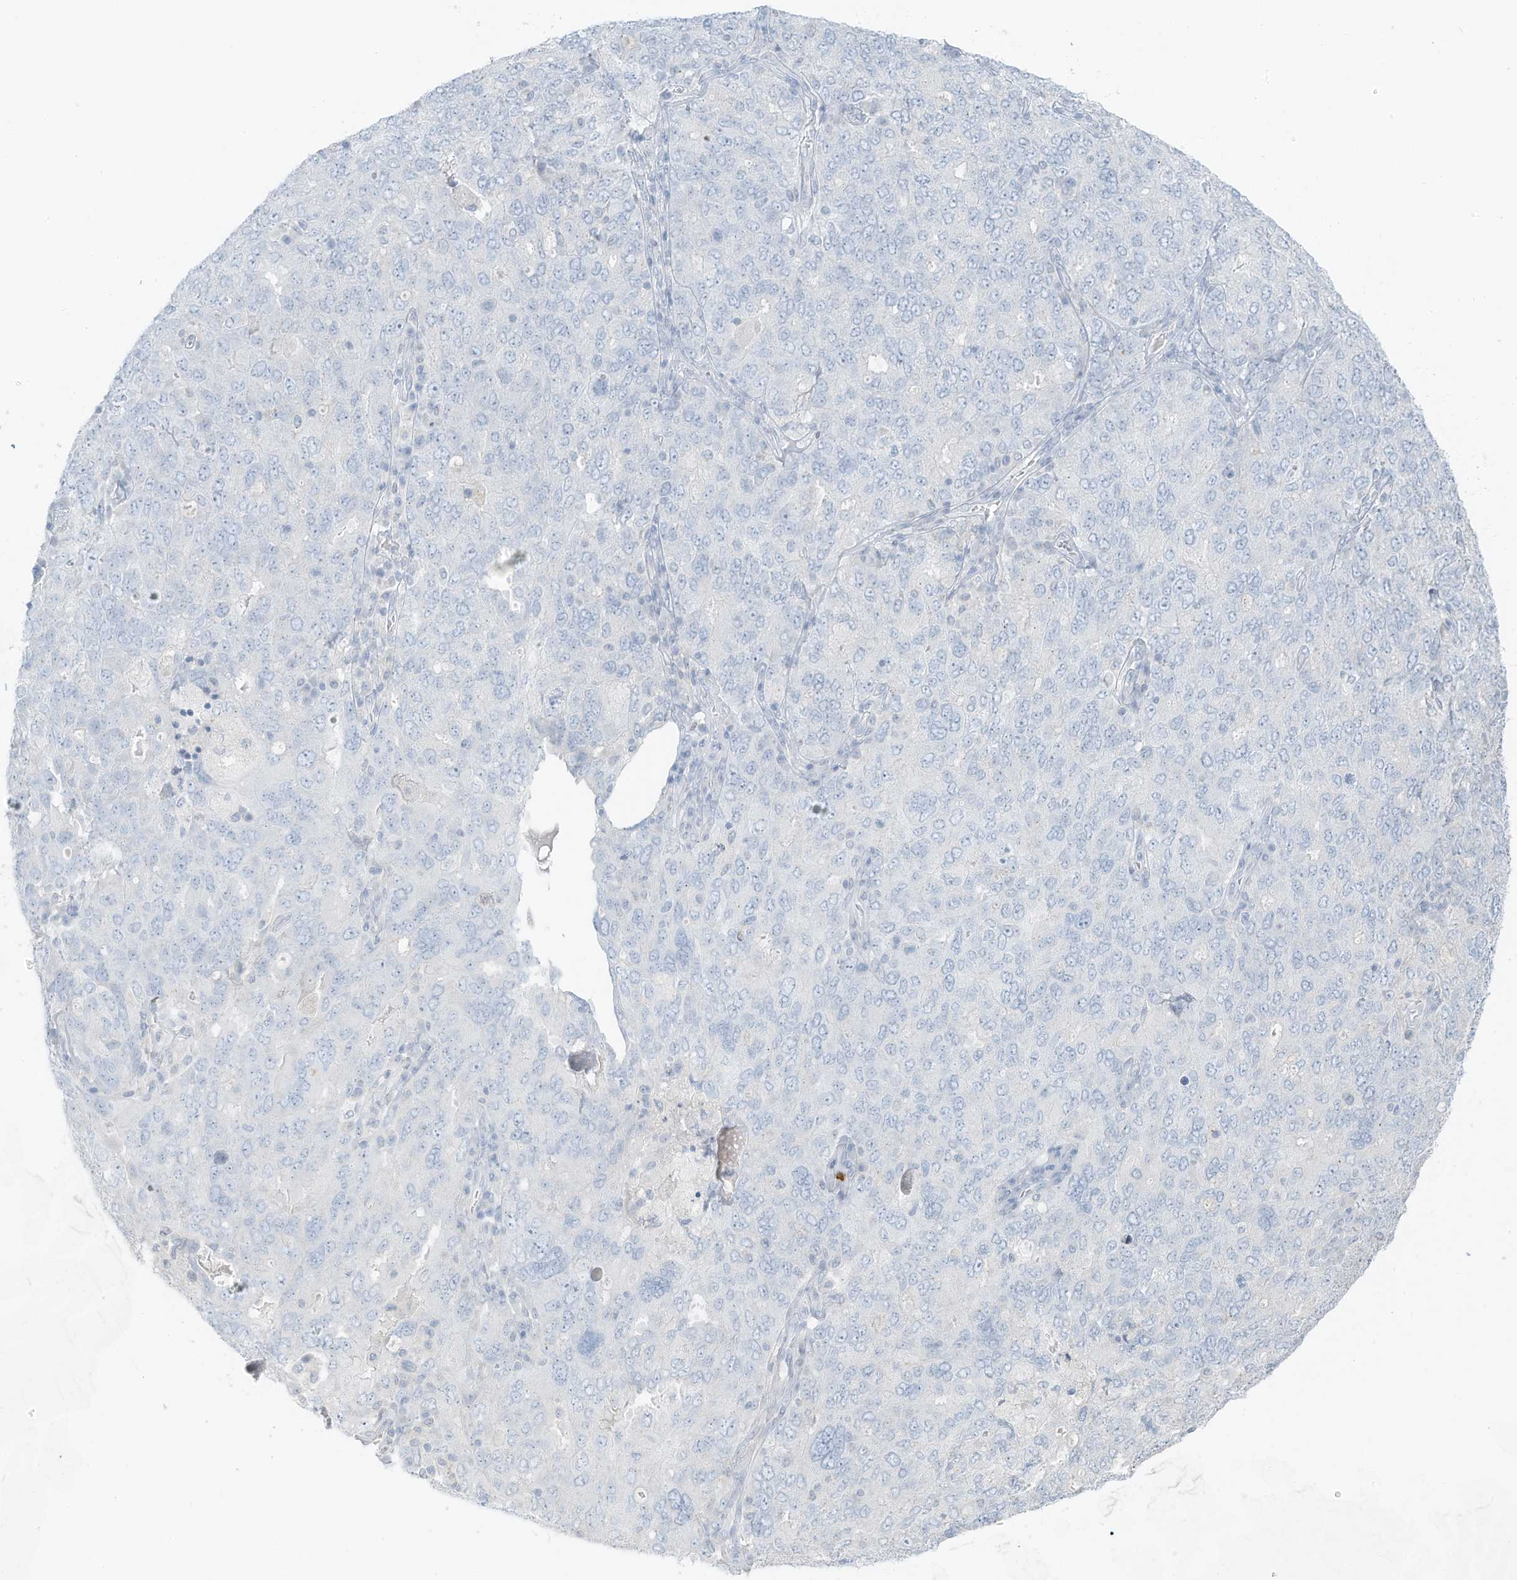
{"staining": {"intensity": "negative", "quantity": "none", "location": "none"}, "tissue": "ovarian cancer", "cell_type": "Tumor cells", "image_type": "cancer", "snomed": [{"axis": "morphology", "description": "Carcinoma, endometroid"}, {"axis": "topography", "description": "Ovary"}], "caption": "Immunohistochemistry (IHC) micrograph of human ovarian cancer stained for a protein (brown), which reveals no staining in tumor cells.", "gene": "SLC25A43", "patient": {"sex": "female", "age": 62}}